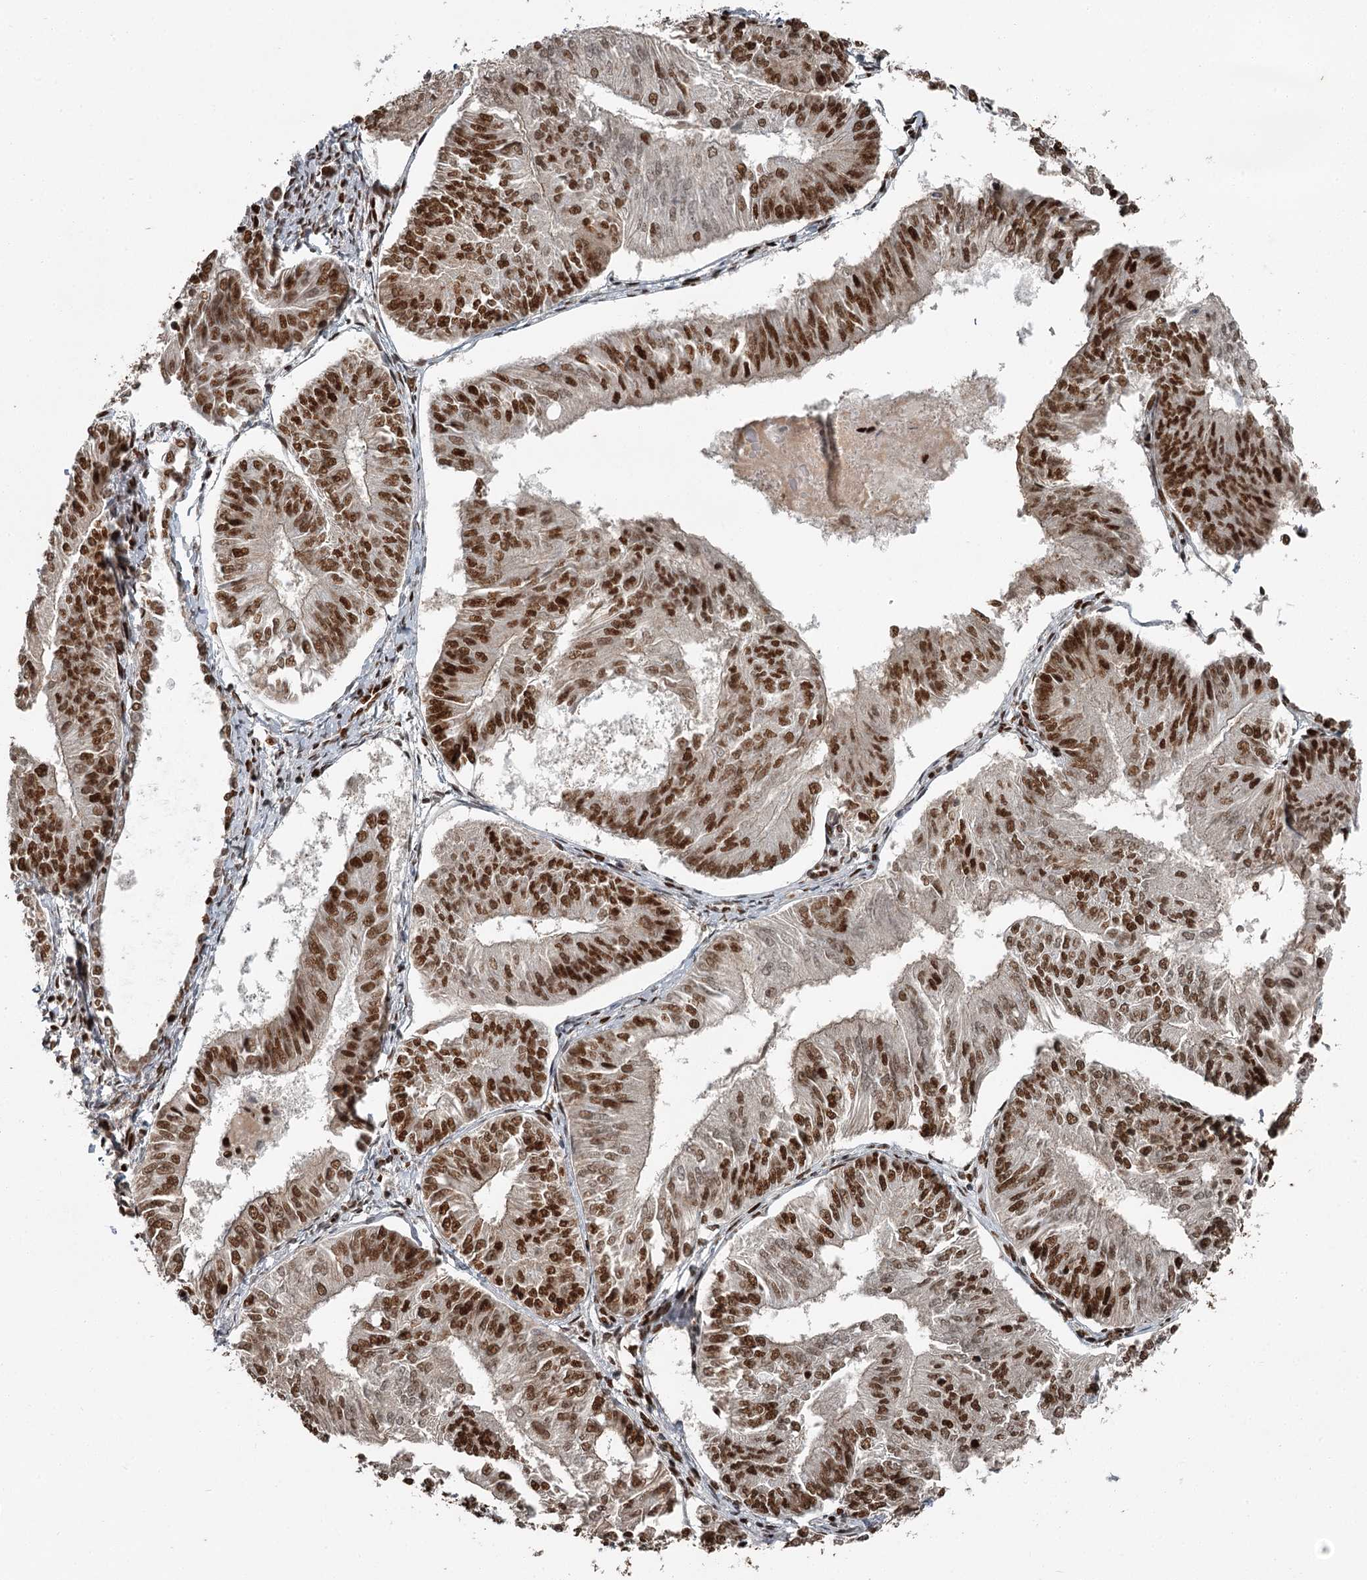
{"staining": {"intensity": "strong", "quantity": "25%-75%", "location": "nuclear"}, "tissue": "endometrial cancer", "cell_type": "Tumor cells", "image_type": "cancer", "snomed": [{"axis": "morphology", "description": "Adenocarcinoma, NOS"}, {"axis": "topography", "description": "Endometrium"}], "caption": "There is high levels of strong nuclear positivity in tumor cells of endometrial cancer (adenocarcinoma), as demonstrated by immunohistochemical staining (brown color).", "gene": "RBBP7", "patient": {"sex": "female", "age": 58}}